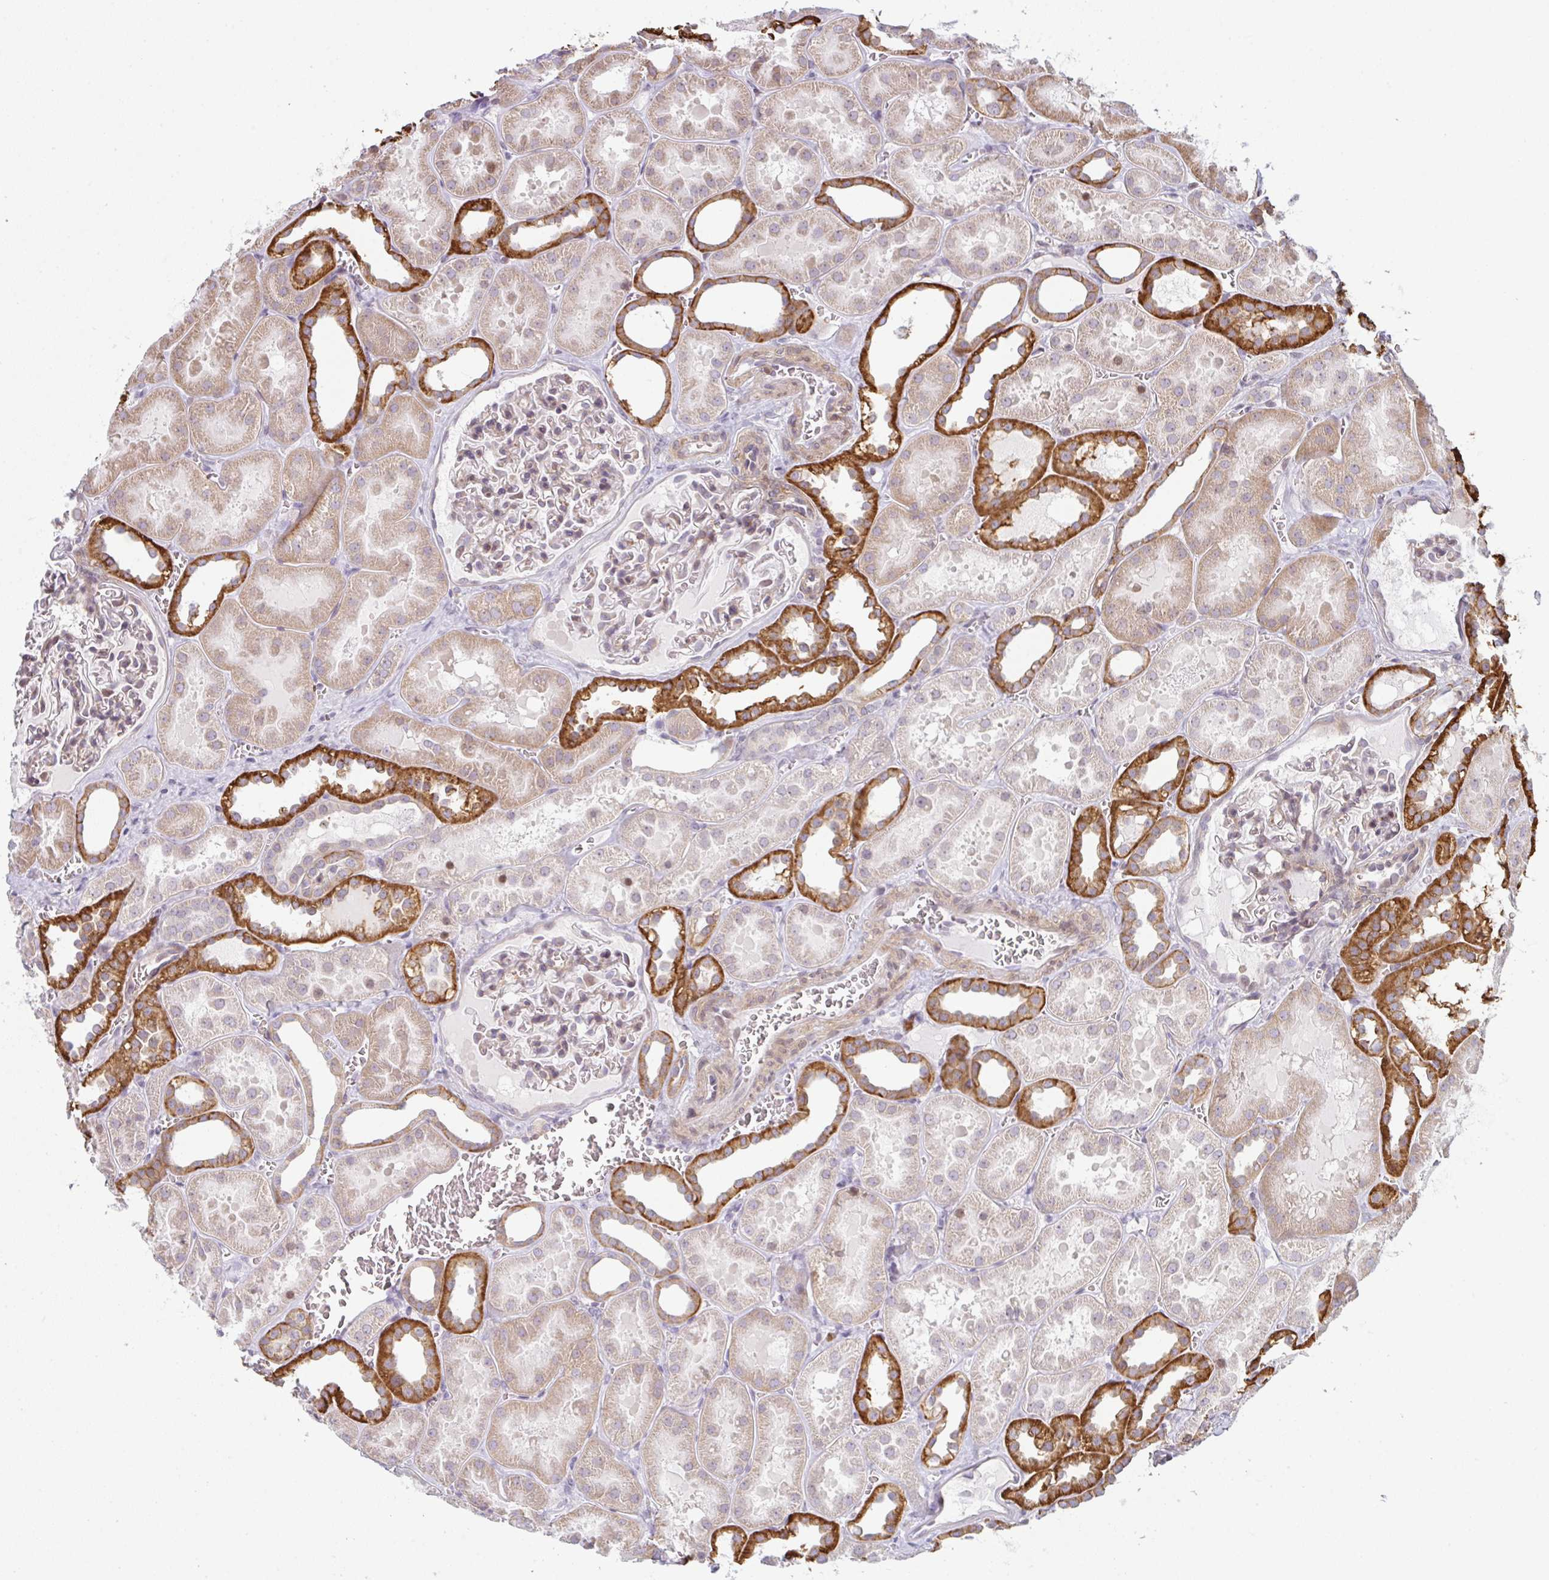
{"staining": {"intensity": "weak", "quantity": "<25%", "location": "cytoplasmic/membranous"}, "tissue": "kidney", "cell_type": "Cells in glomeruli", "image_type": "normal", "snomed": [{"axis": "morphology", "description": "Normal tissue, NOS"}, {"axis": "topography", "description": "Kidney"}], "caption": "This photomicrograph is of unremarkable kidney stained with IHC to label a protein in brown with the nuclei are counter-stained blue. There is no positivity in cells in glomeruli.", "gene": "TMEM237", "patient": {"sex": "female", "age": 41}}